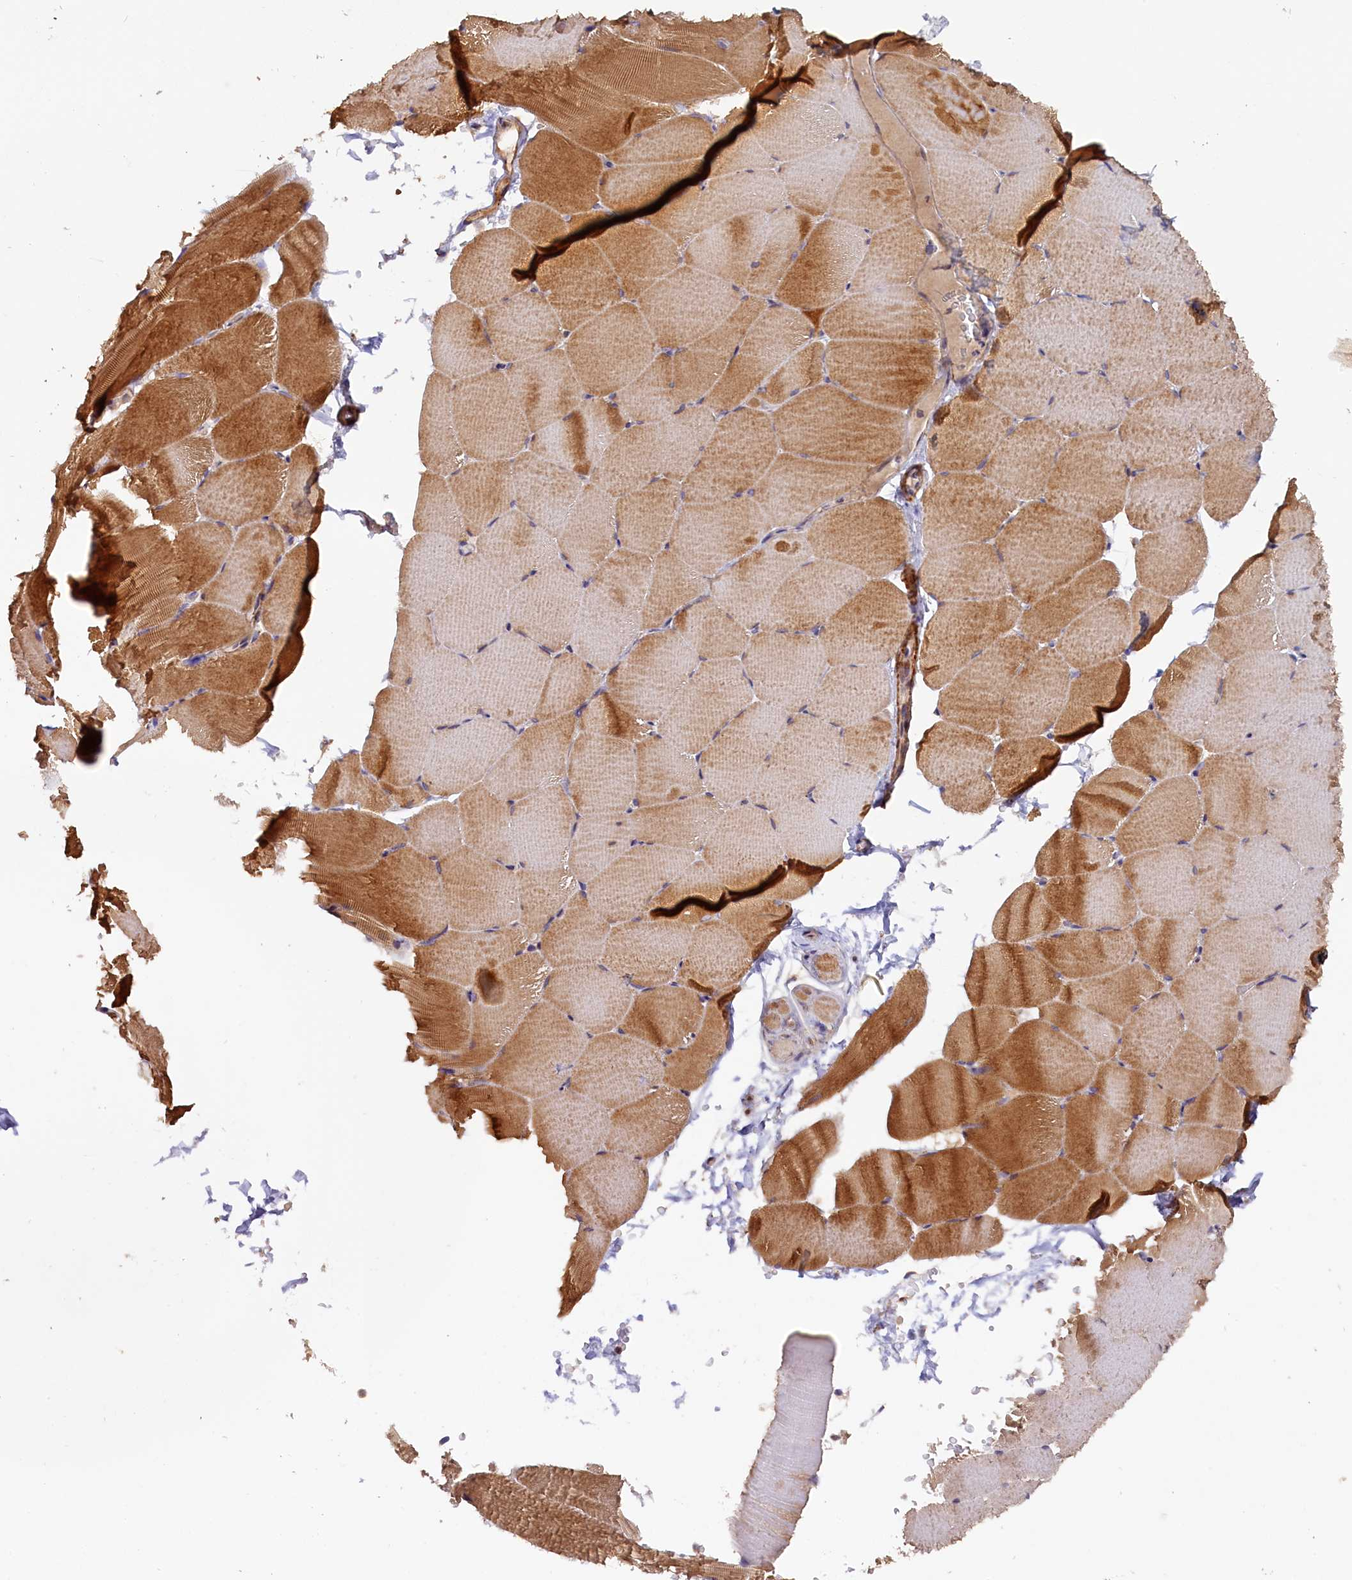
{"staining": {"intensity": "moderate", "quantity": ">75%", "location": "cytoplasmic/membranous"}, "tissue": "skeletal muscle", "cell_type": "Myocytes", "image_type": "normal", "snomed": [{"axis": "morphology", "description": "Normal tissue, NOS"}, {"axis": "topography", "description": "Skeletal muscle"}, {"axis": "topography", "description": "Parathyroid gland"}], "caption": "The histopathology image demonstrates a brown stain indicating the presence of a protein in the cytoplasmic/membranous of myocytes in skeletal muscle.", "gene": "TANGO6", "patient": {"sex": "female", "age": 37}}